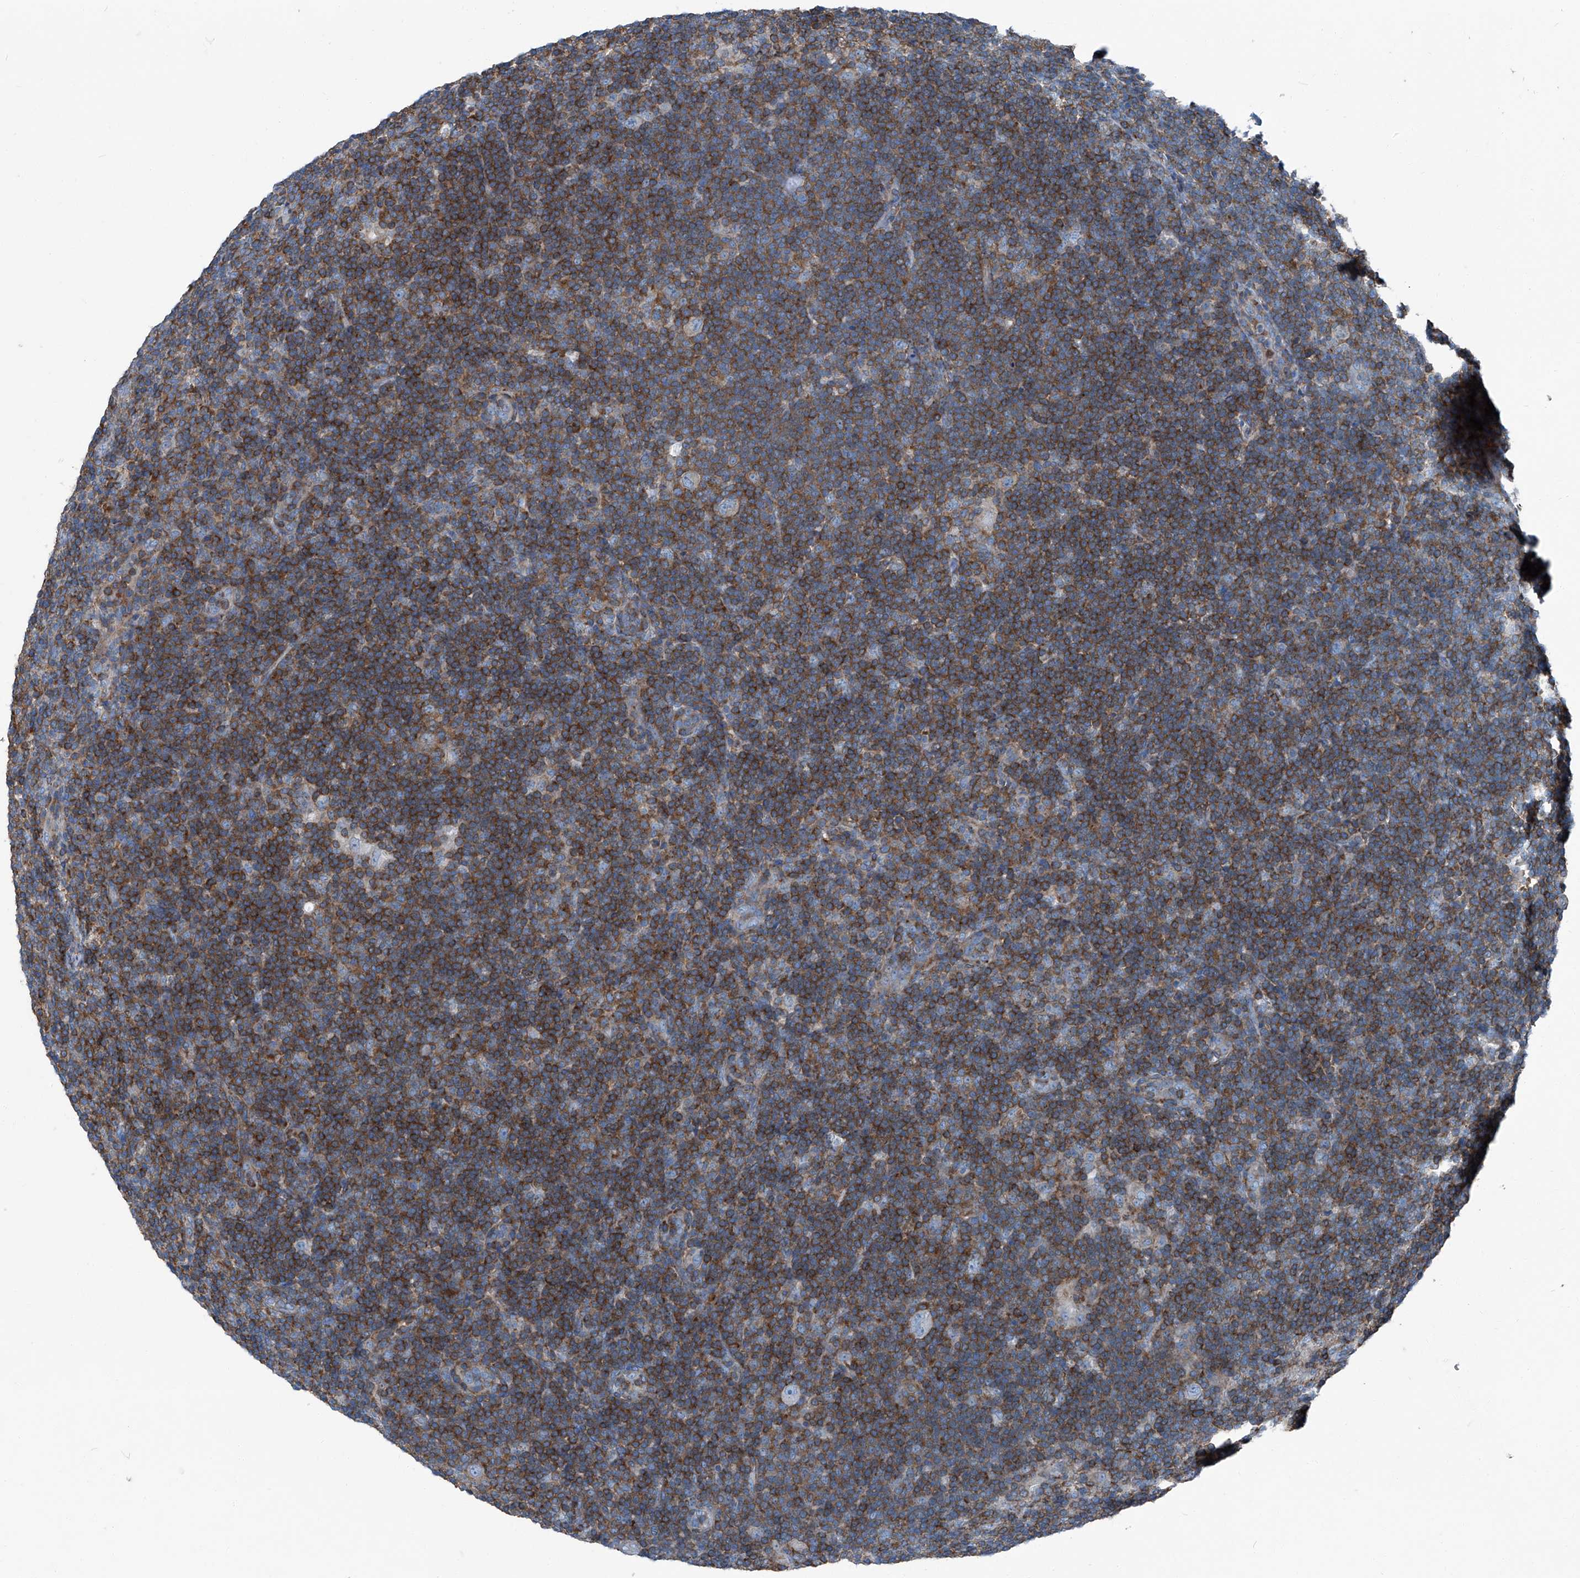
{"staining": {"intensity": "negative", "quantity": "none", "location": "none"}, "tissue": "lymphoma", "cell_type": "Tumor cells", "image_type": "cancer", "snomed": [{"axis": "morphology", "description": "Hodgkin's disease, NOS"}, {"axis": "topography", "description": "Lymph node"}], "caption": "Tumor cells are negative for protein expression in human lymphoma.", "gene": "SEPTIN7", "patient": {"sex": "female", "age": 57}}